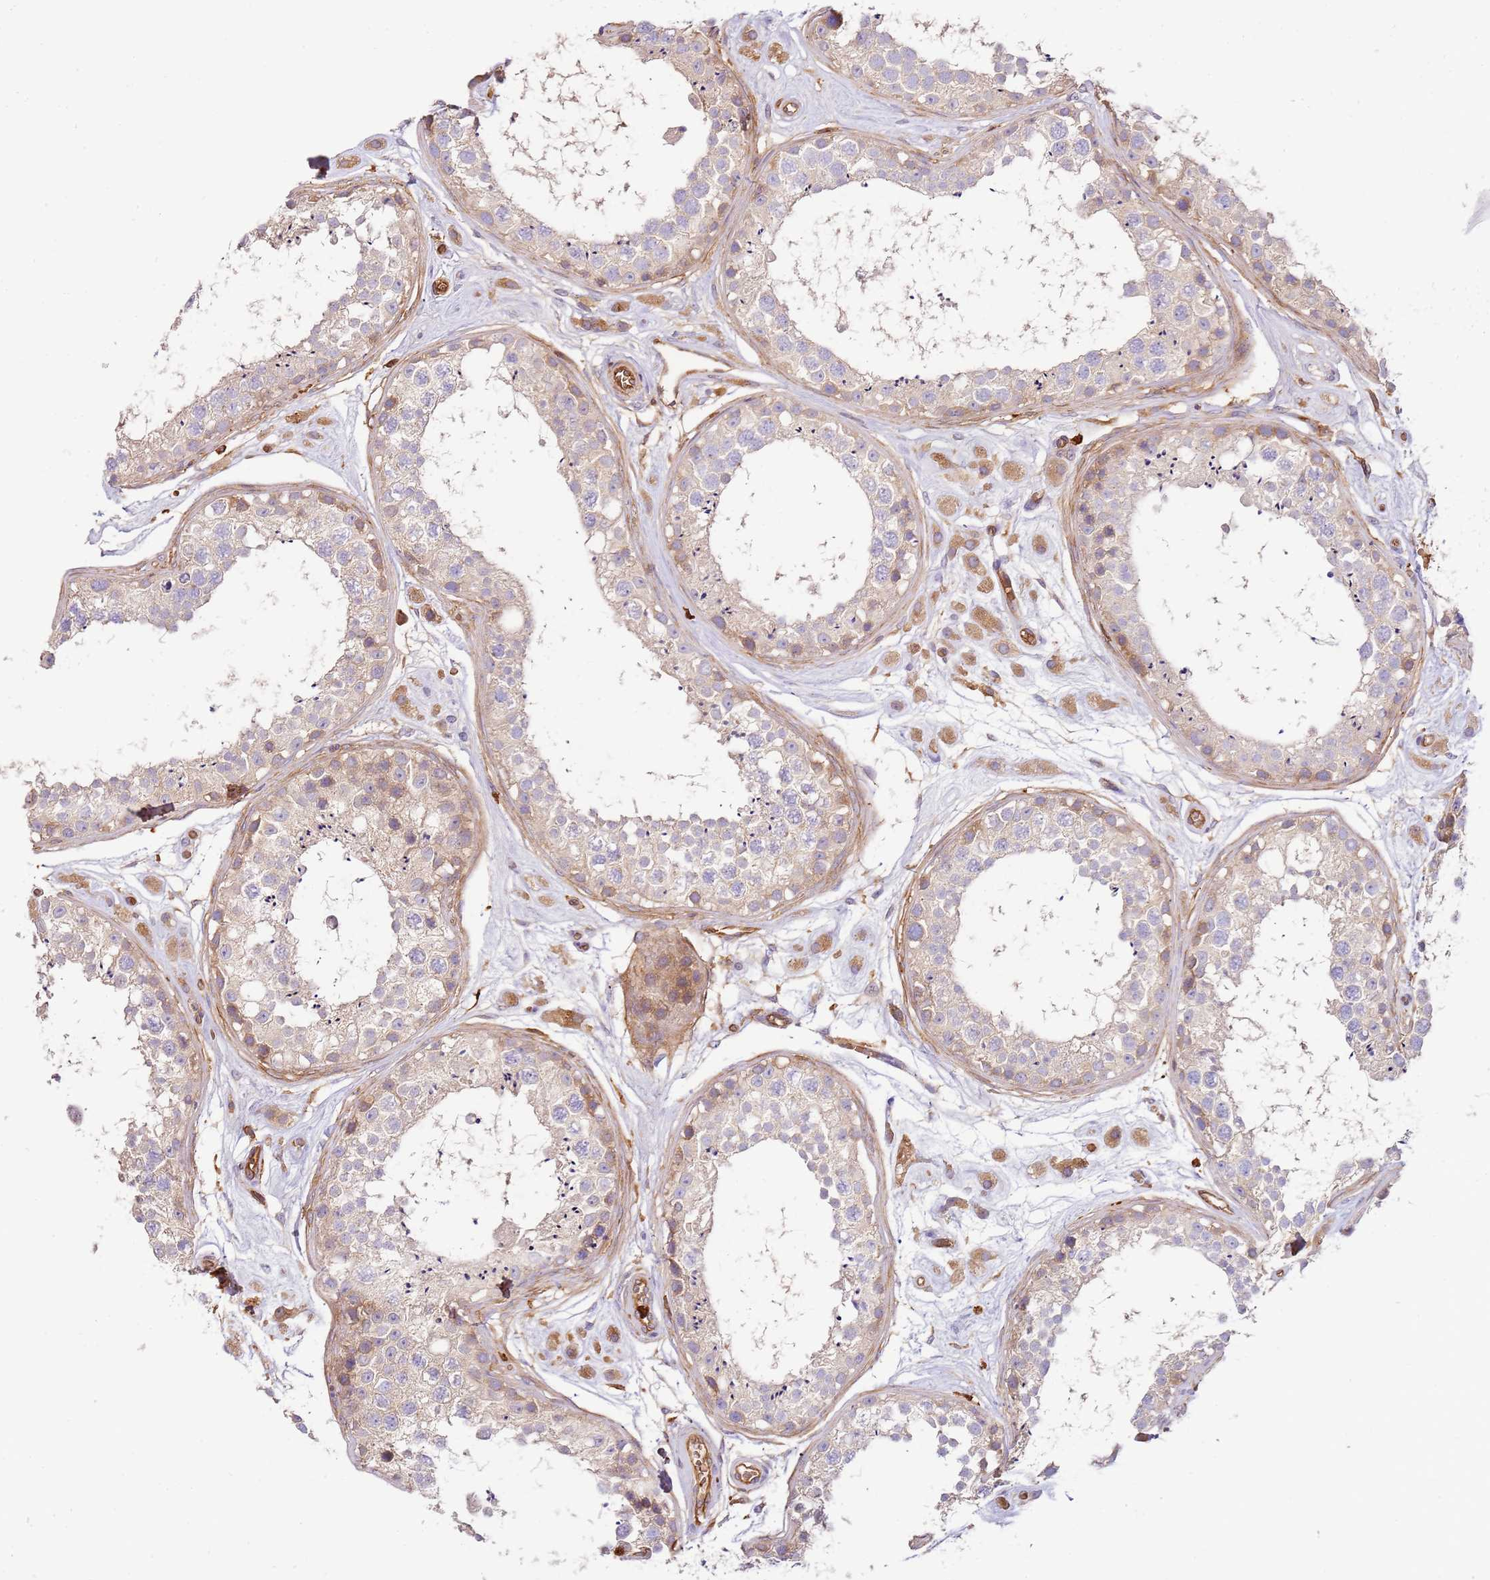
{"staining": {"intensity": "moderate", "quantity": "<25%", "location": "cytoplasmic/membranous"}, "tissue": "testis", "cell_type": "Cells in seminiferous ducts", "image_type": "normal", "snomed": [{"axis": "morphology", "description": "Normal tissue, NOS"}, {"axis": "topography", "description": "Testis"}], "caption": "About <25% of cells in seminiferous ducts in normal testis display moderate cytoplasmic/membranous protein staining as visualized by brown immunohistochemical staining.", "gene": "OR6P1", "patient": {"sex": "male", "age": 25}}